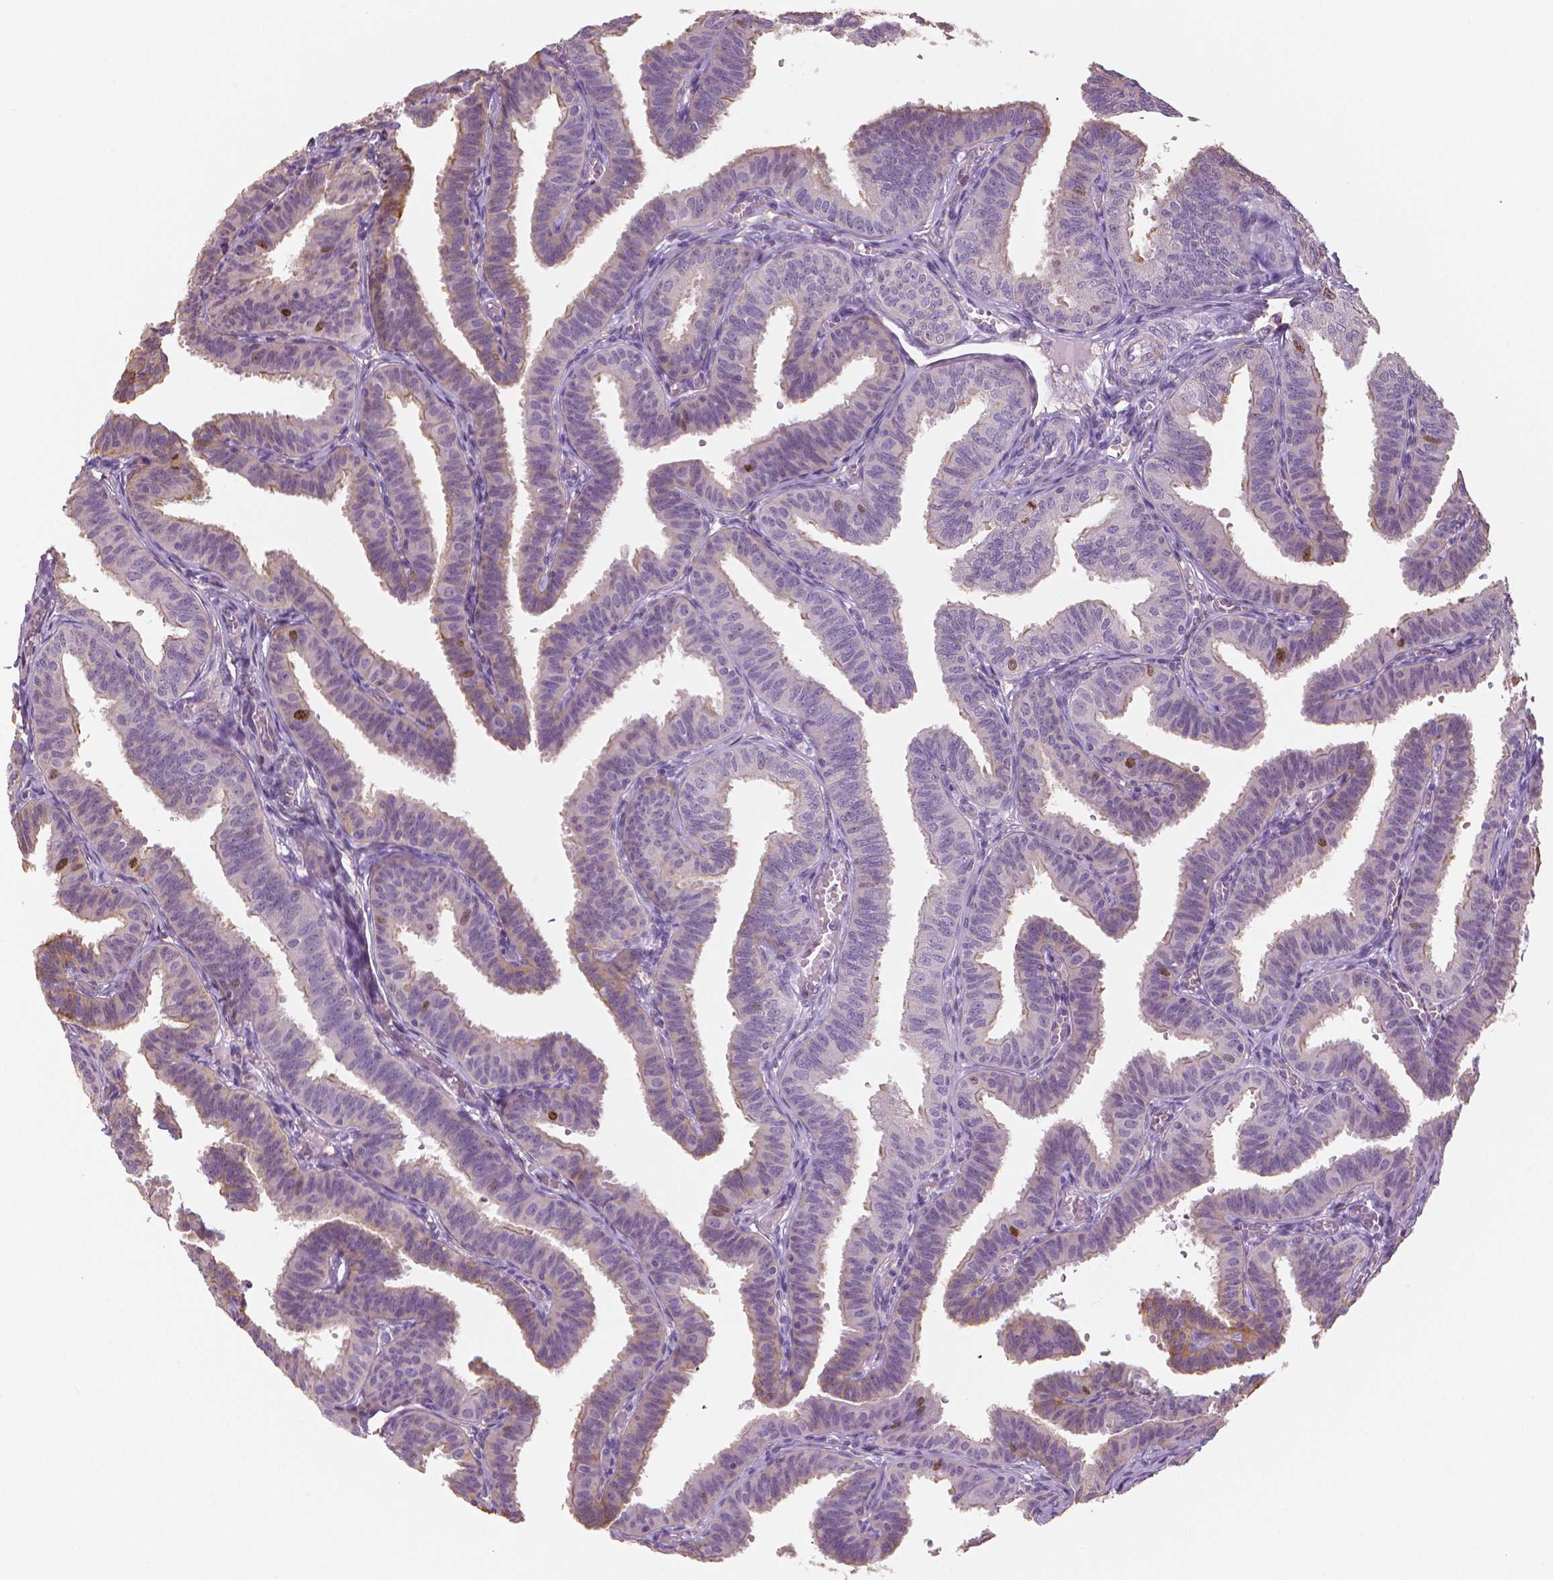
{"staining": {"intensity": "moderate", "quantity": "25%-75%", "location": "cytoplasmic/membranous"}, "tissue": "fallopian tube", "cell_type": "Glandular cells", "image_type": "normal", "snomed": [{"axis": "morphology", "description": "Normal tissue, NOS"}, {"axis": "topography", "description": "Fallopian tube"}], "caption": "Protein staining of unremarkable fallopian tube demonstrates moderate cytoplasmic/membranous positivity in about 25%-75% of glandular cells.", "gene": "MKI67", "patient": {"sex": "female", "age": 25}}